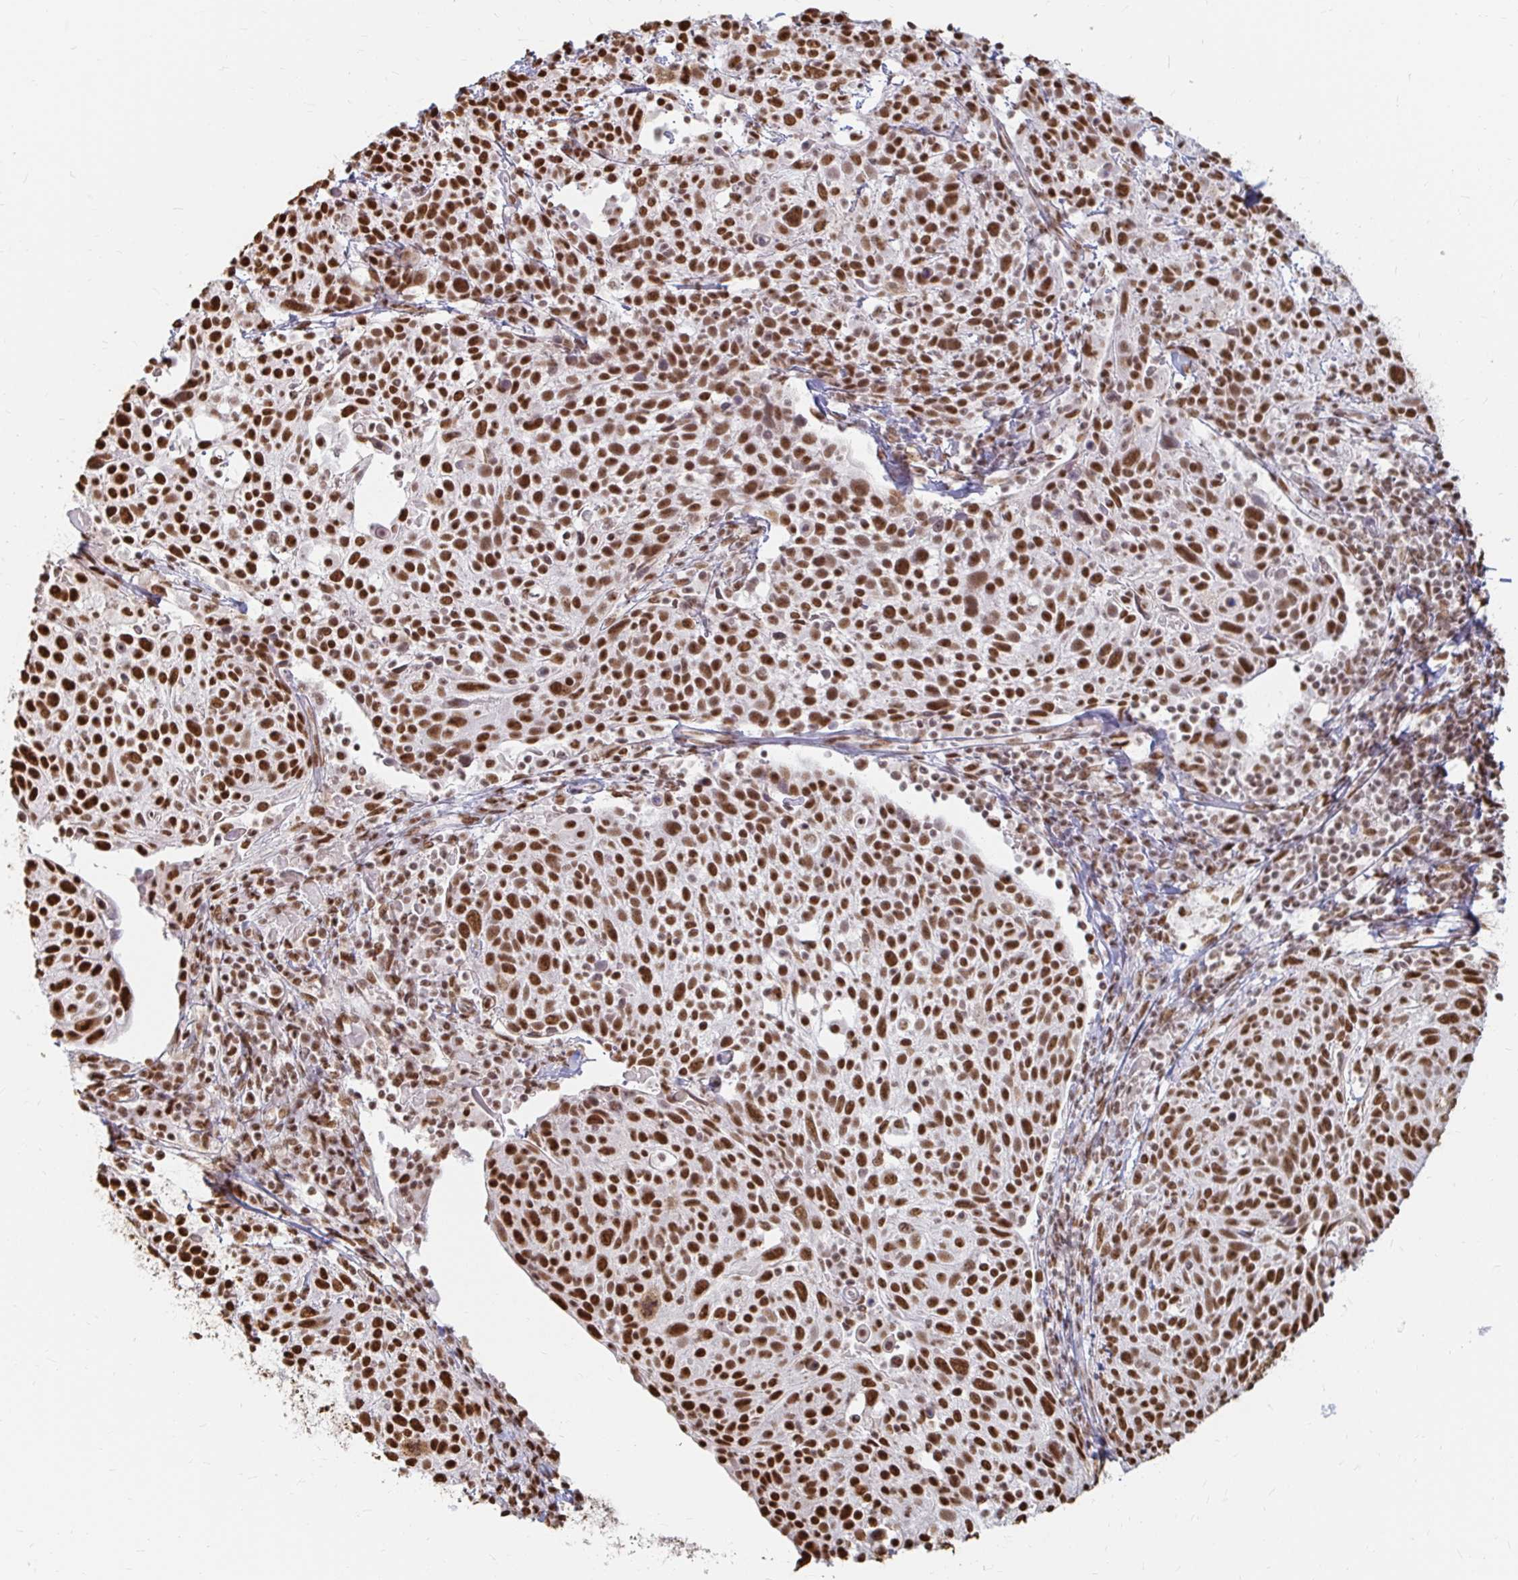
{"staining": {"intensity": "strong", "quantity": ">75%", "location": "nuclear"}, "tissue": "cervical cancer", "cell_type": "Tumor cells", "image_type": "cancer", "snomed": [{"axis": "morphology", "description": "Squamous cell carcinoma, NOS"}, {"axis": "topography", "description": "Cervix"}], "caption": "Human cervical cancer stained with a protein marker reveals strong staining in tumor cells.", "gene": "HNRNPU", "patient": {"sex": "female", "age": 61}}